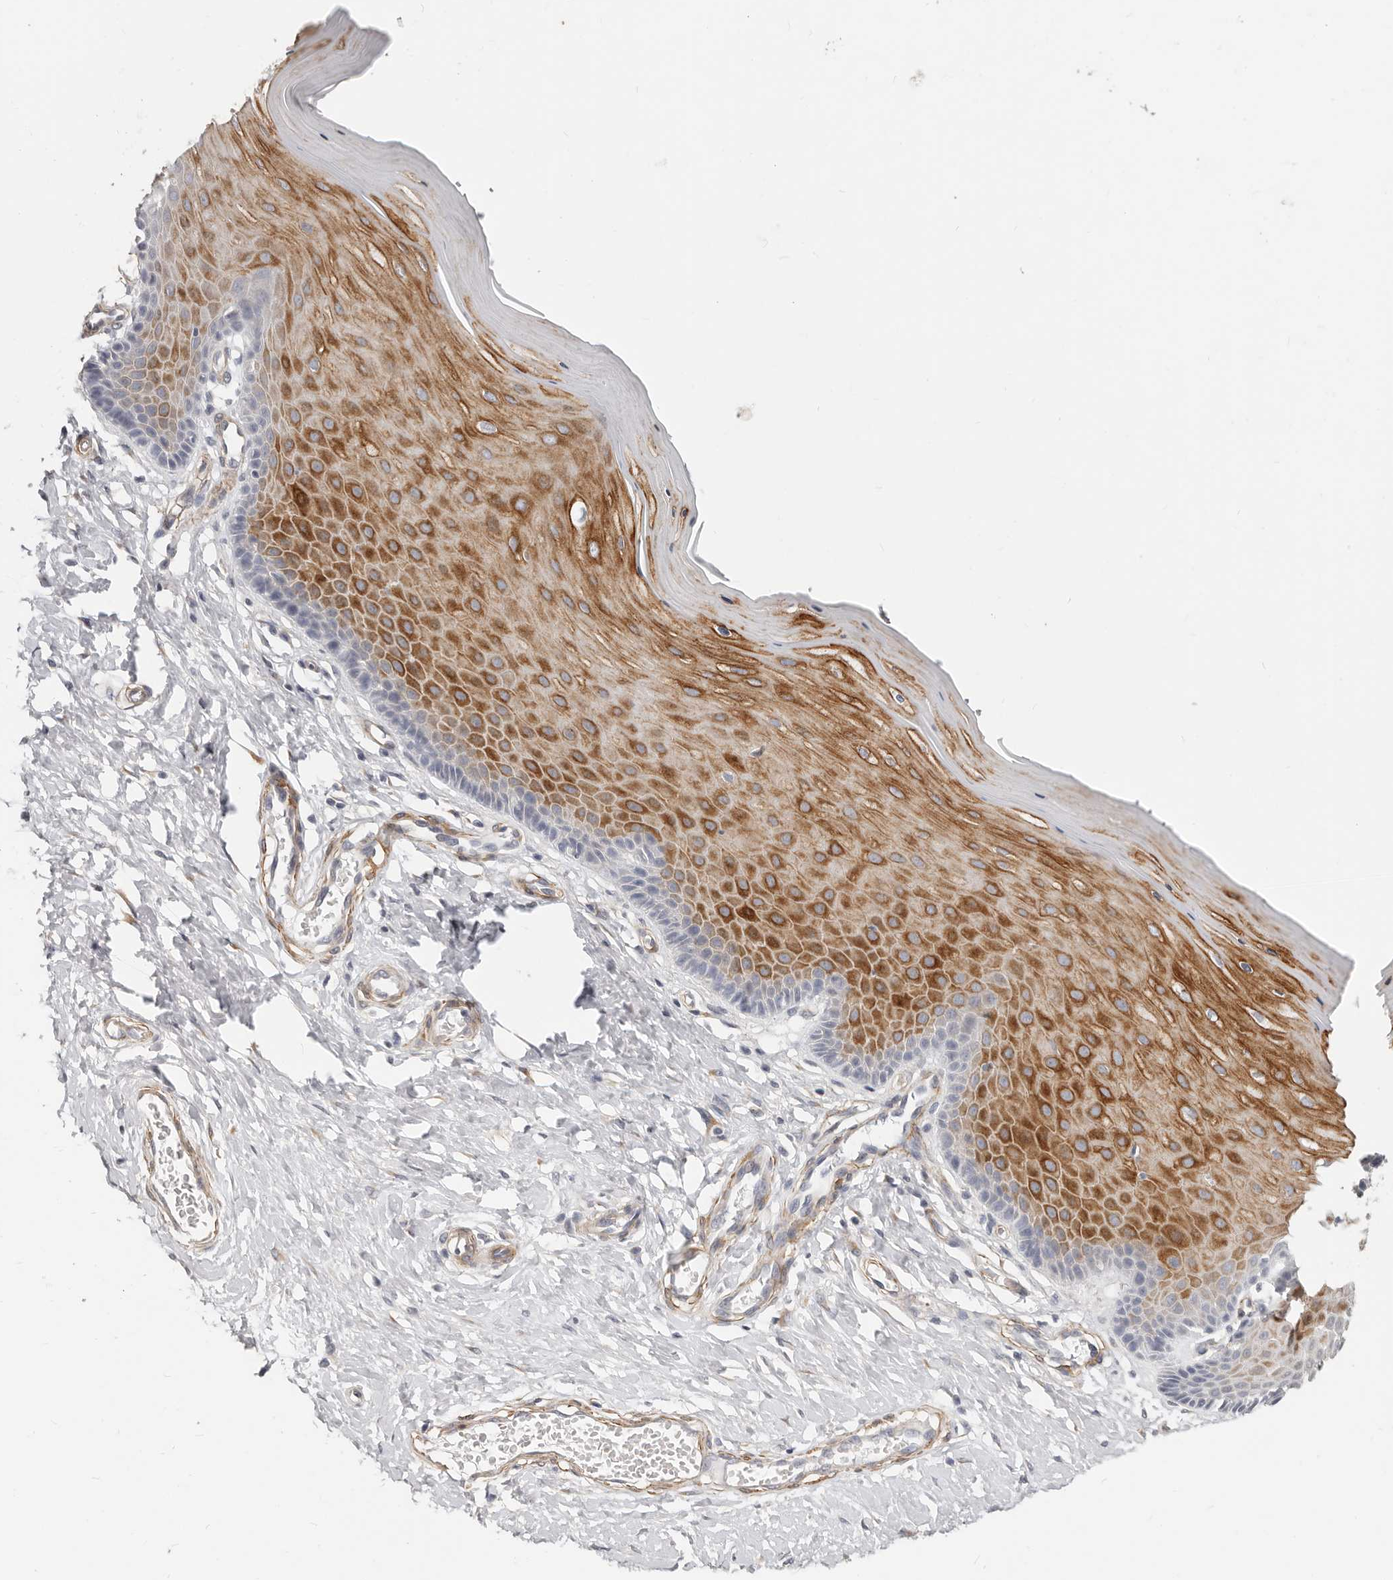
{"staining": {"intensity": "weak", "quantity": ">75%", "location": "cytoplasmic/membranous"}, "tissue": "cervix", "cell_type": "Glandular cells", "image_type": "normal", "snomed": [{"axis": "morphology", "description": "Normal tissue, NOS"}, {"axis": "topography", "description": "Cervix"}], "caption": "An image of cervix stained for a protein demonstrates weak cytoplasmic/membranous brown staining in glandular cells. The staining was performed using DAB, with brown indicating positive protein expression. Nuclei are stained blue with hematoxylin.", "gene": "RABAC1", "patient": {"sex": "female", "age": 55}}